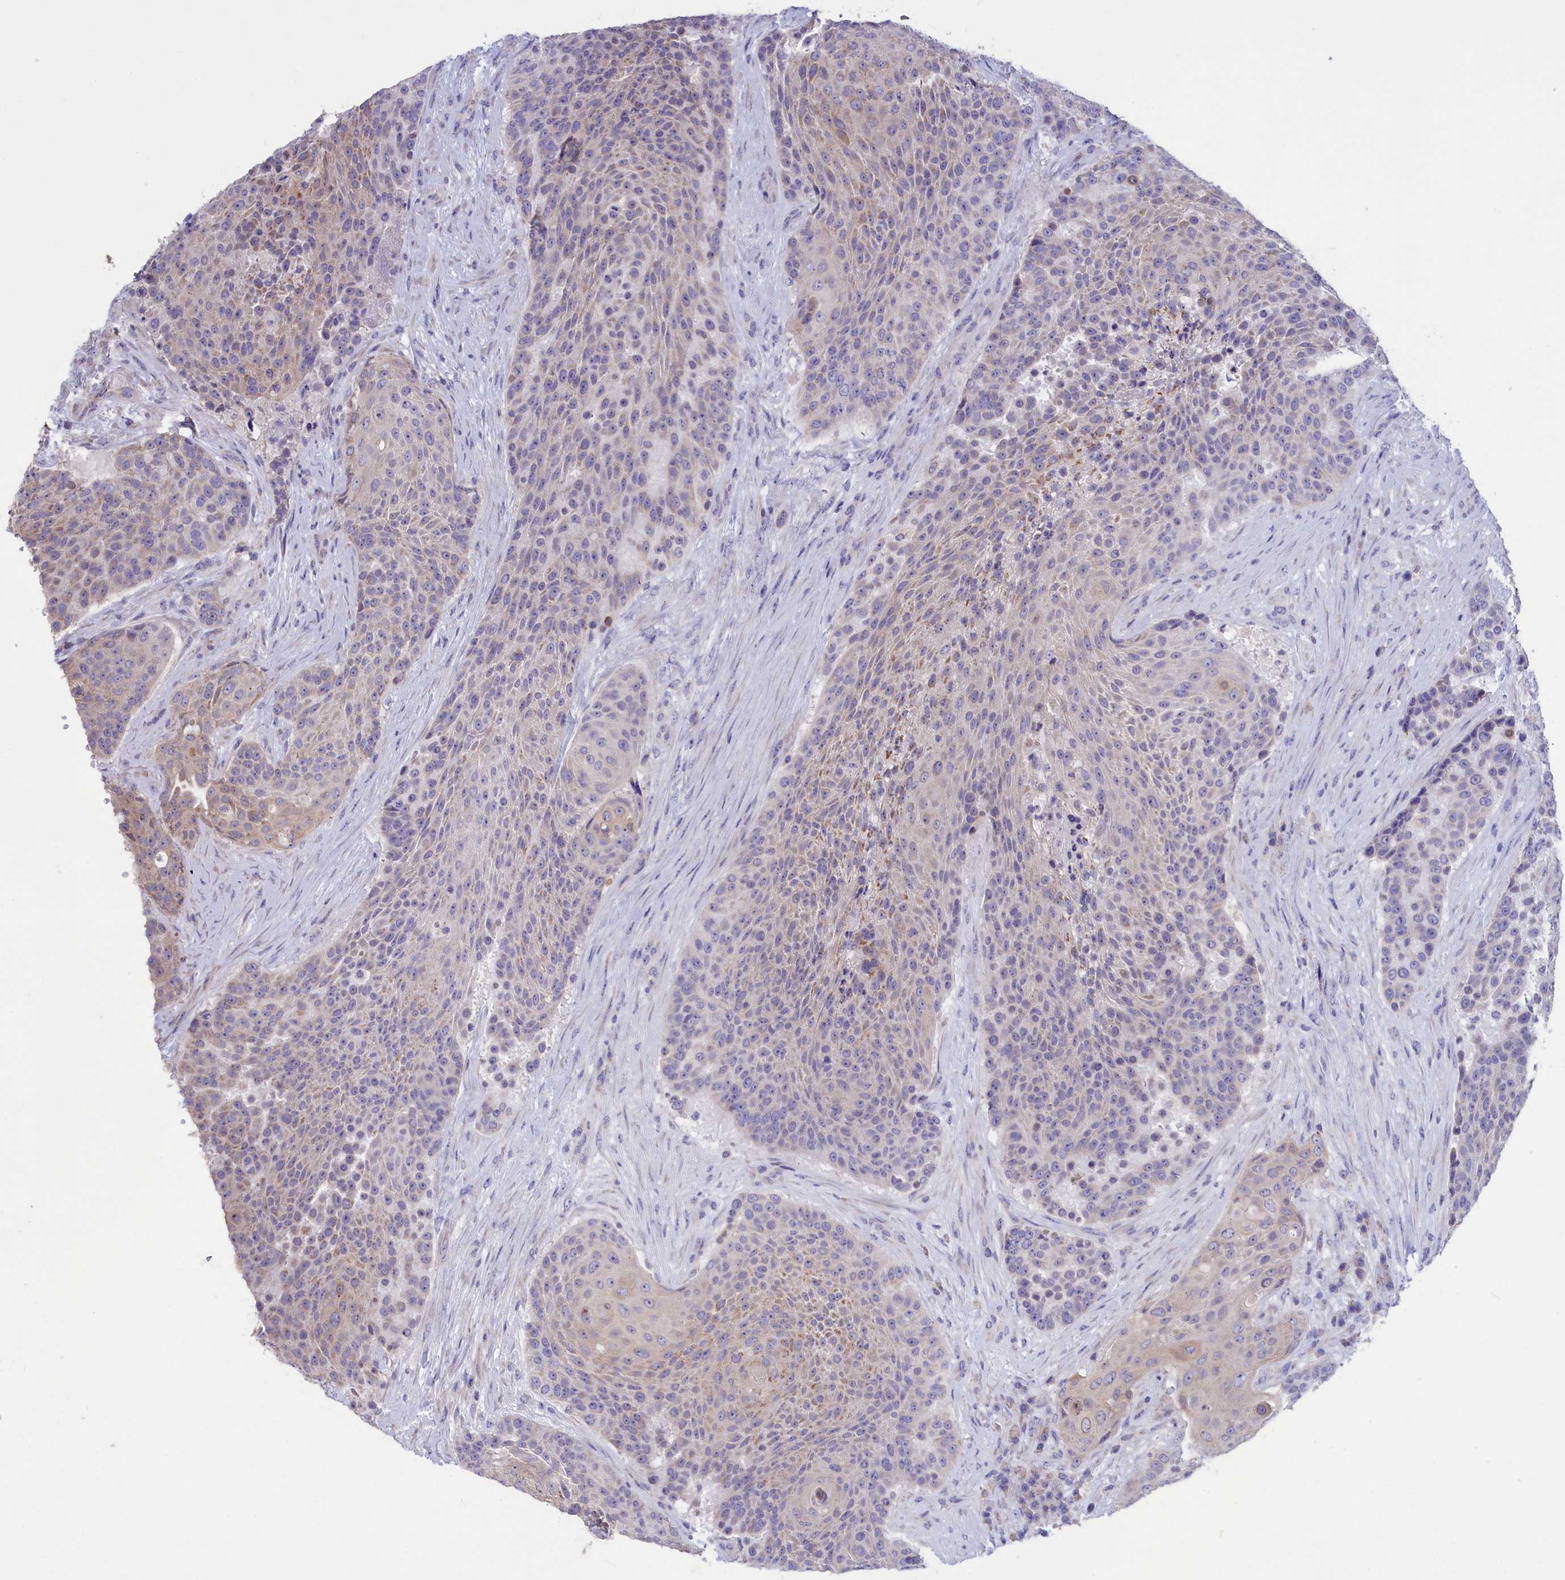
{"staining": {"intensity": "weak", "quantity": "<25%", "location": "cytoplasmic/membranous"}, "tissue": "urothelial cancer", "cell_type": "Tumor cells", "image_type": "cancer", "snomed": [{"axis": "morphology", "description": "Urothelial carcinoma, High grade"}, {"axis": "topography", "description": "Urinary bladder"}], "caption": "Micrograph shows no significant protein staining in tumor cells of urothelial cancer.", "gene": "CYP2U1", "patient": {"sex": "female", "age": 63}}